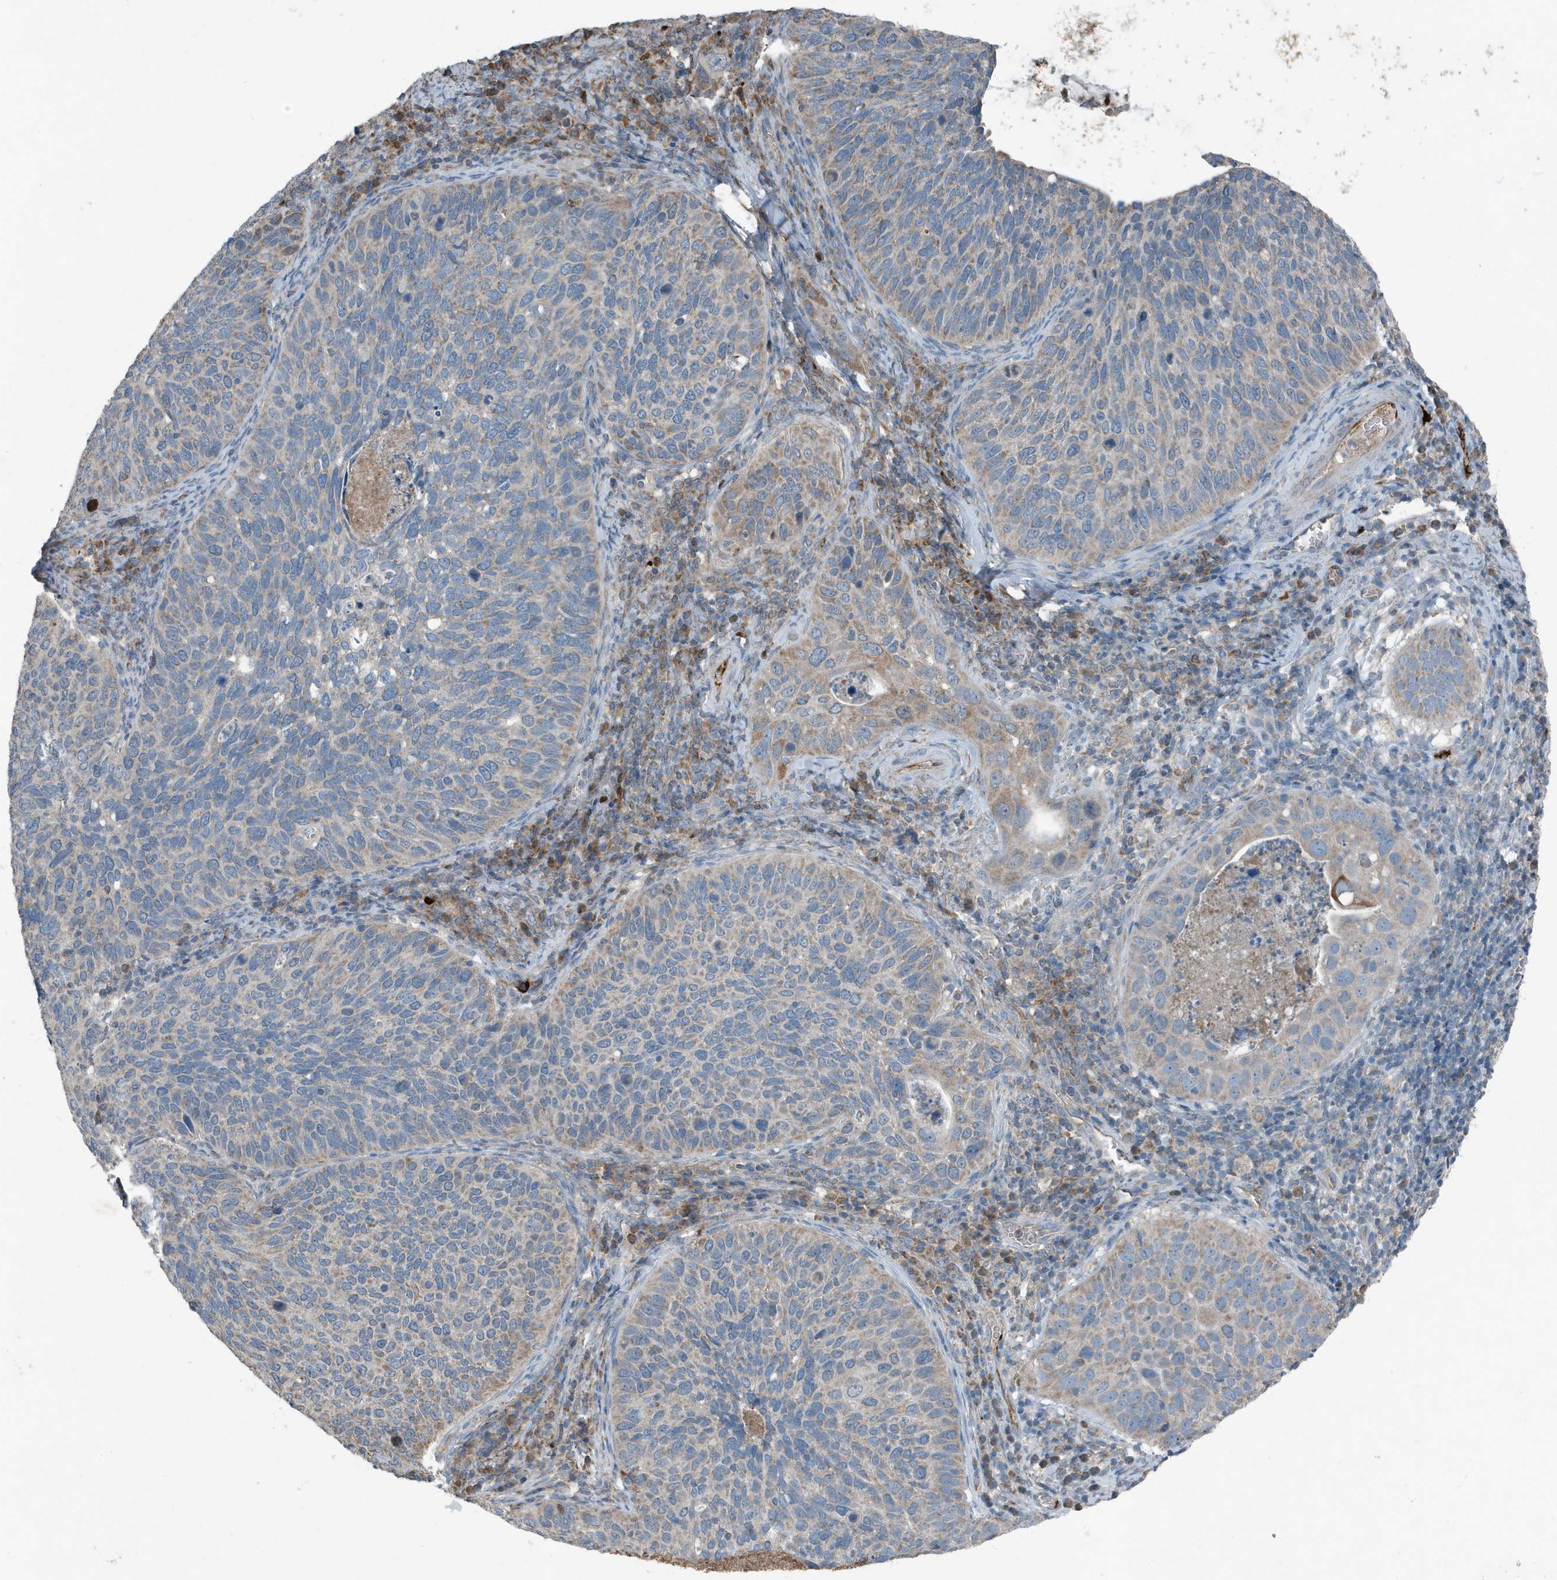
{"staining": {"intensity": "weak", "quantity": "25%-75%", "location": "cytoplasmic/membranous"}, "tissue": "cervical cancer", "cell_type": "Tumor cells", "image_type": "cancer", "snomed": [{"axis": "morphology", "description": "Squamous cell carcinoma, NOS"}, {"axis": "topography", "description": "Cervix"}], "caption": "Protein analysis of cervical cancer tissue shows weak cytoplasmic/membranous positivity in about 25%-75% of tumor cells.", "gene": "MT-CYB", "patient": {"sex": "female", "age": 38}}